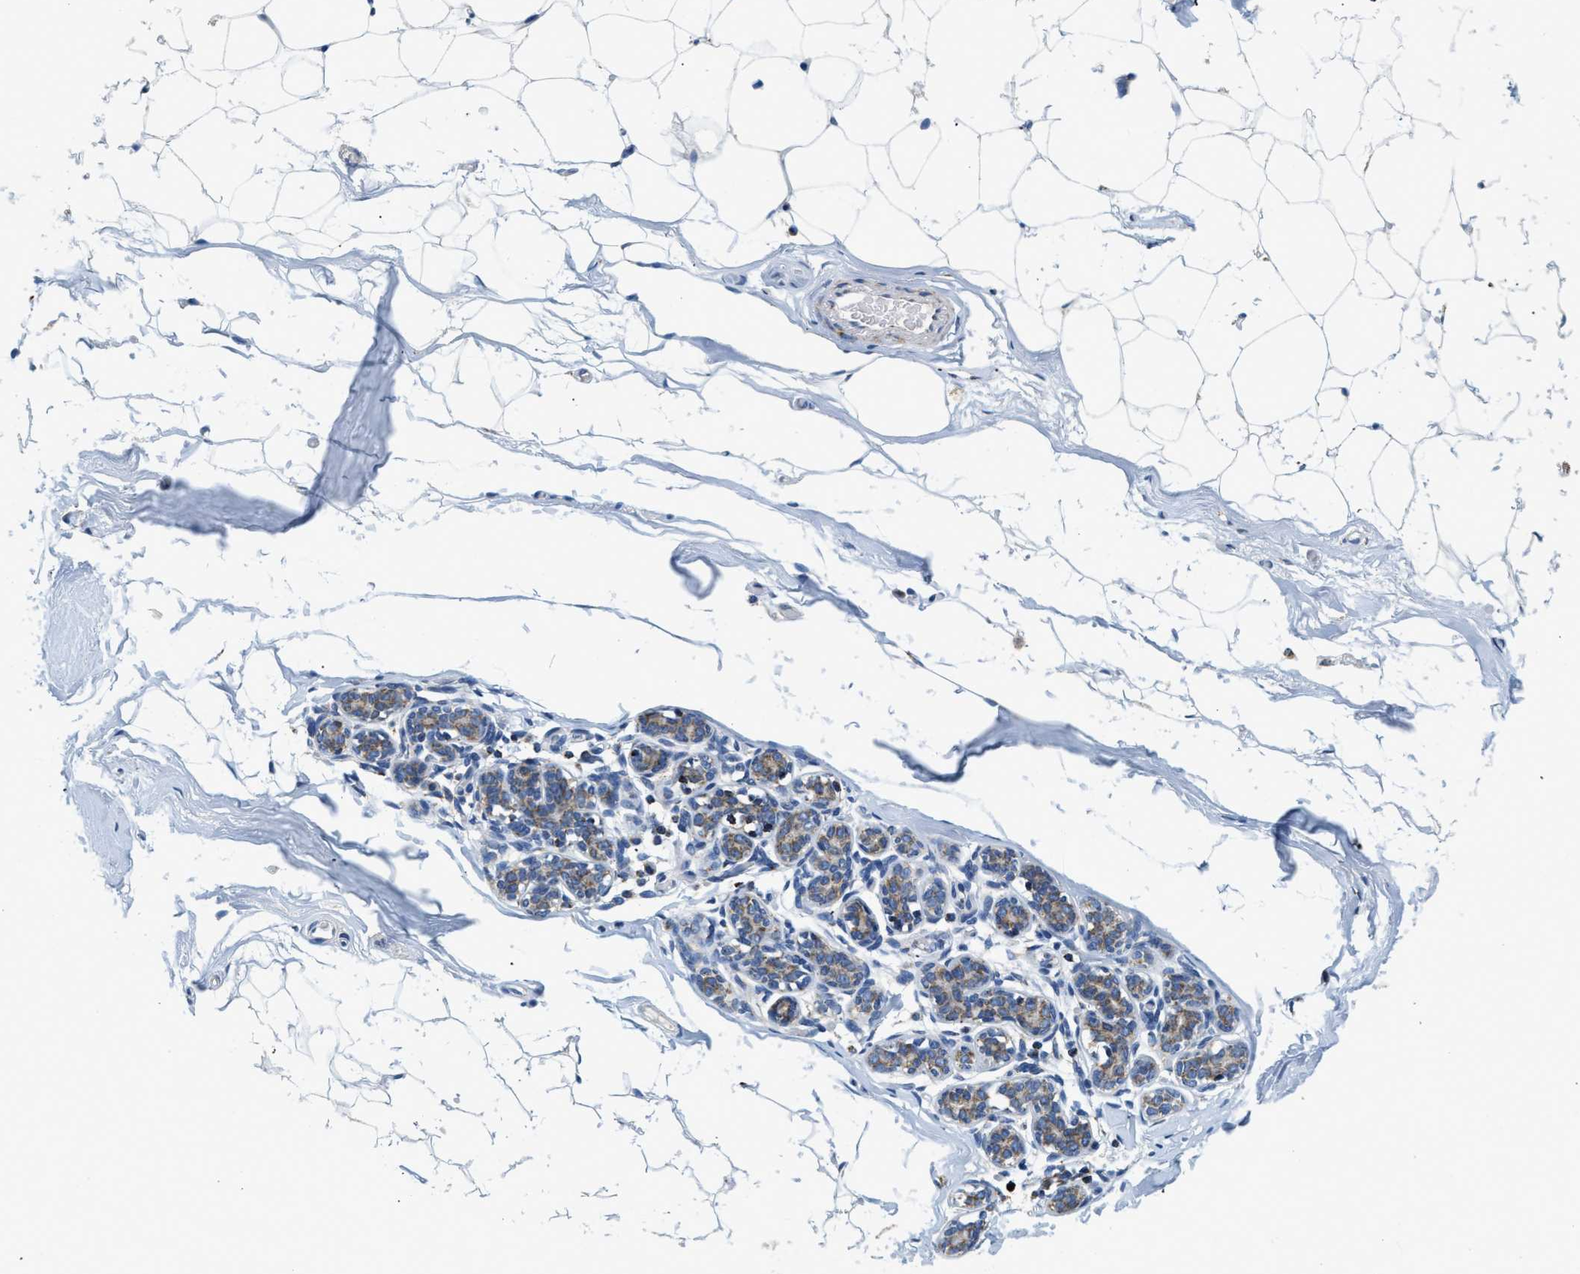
{"staining": {"intensity": "negative", "quantity": "none", "location": "none"}, "tissue": "adipose tissue", "cell_type": "Adipocytes", "image_type": "normal", "snomed": [{"axis": "morphology", "description": "Normal tissue, NOS"}, {"axis": "topography", "description": "Breast"}, {"axis": "topography", "description": "Soft tissue"}], "caption": "IHC micrograph of normal adipose tissue: human adipose tissue stained with DAB (3,3'-diaminobenzidine) reveals no significant protein expression in adipocytes. (DAB immunohistochemistry, high magnification).", "gene": "SFXN1", "patient": {"sex": "female", "age": 75}}